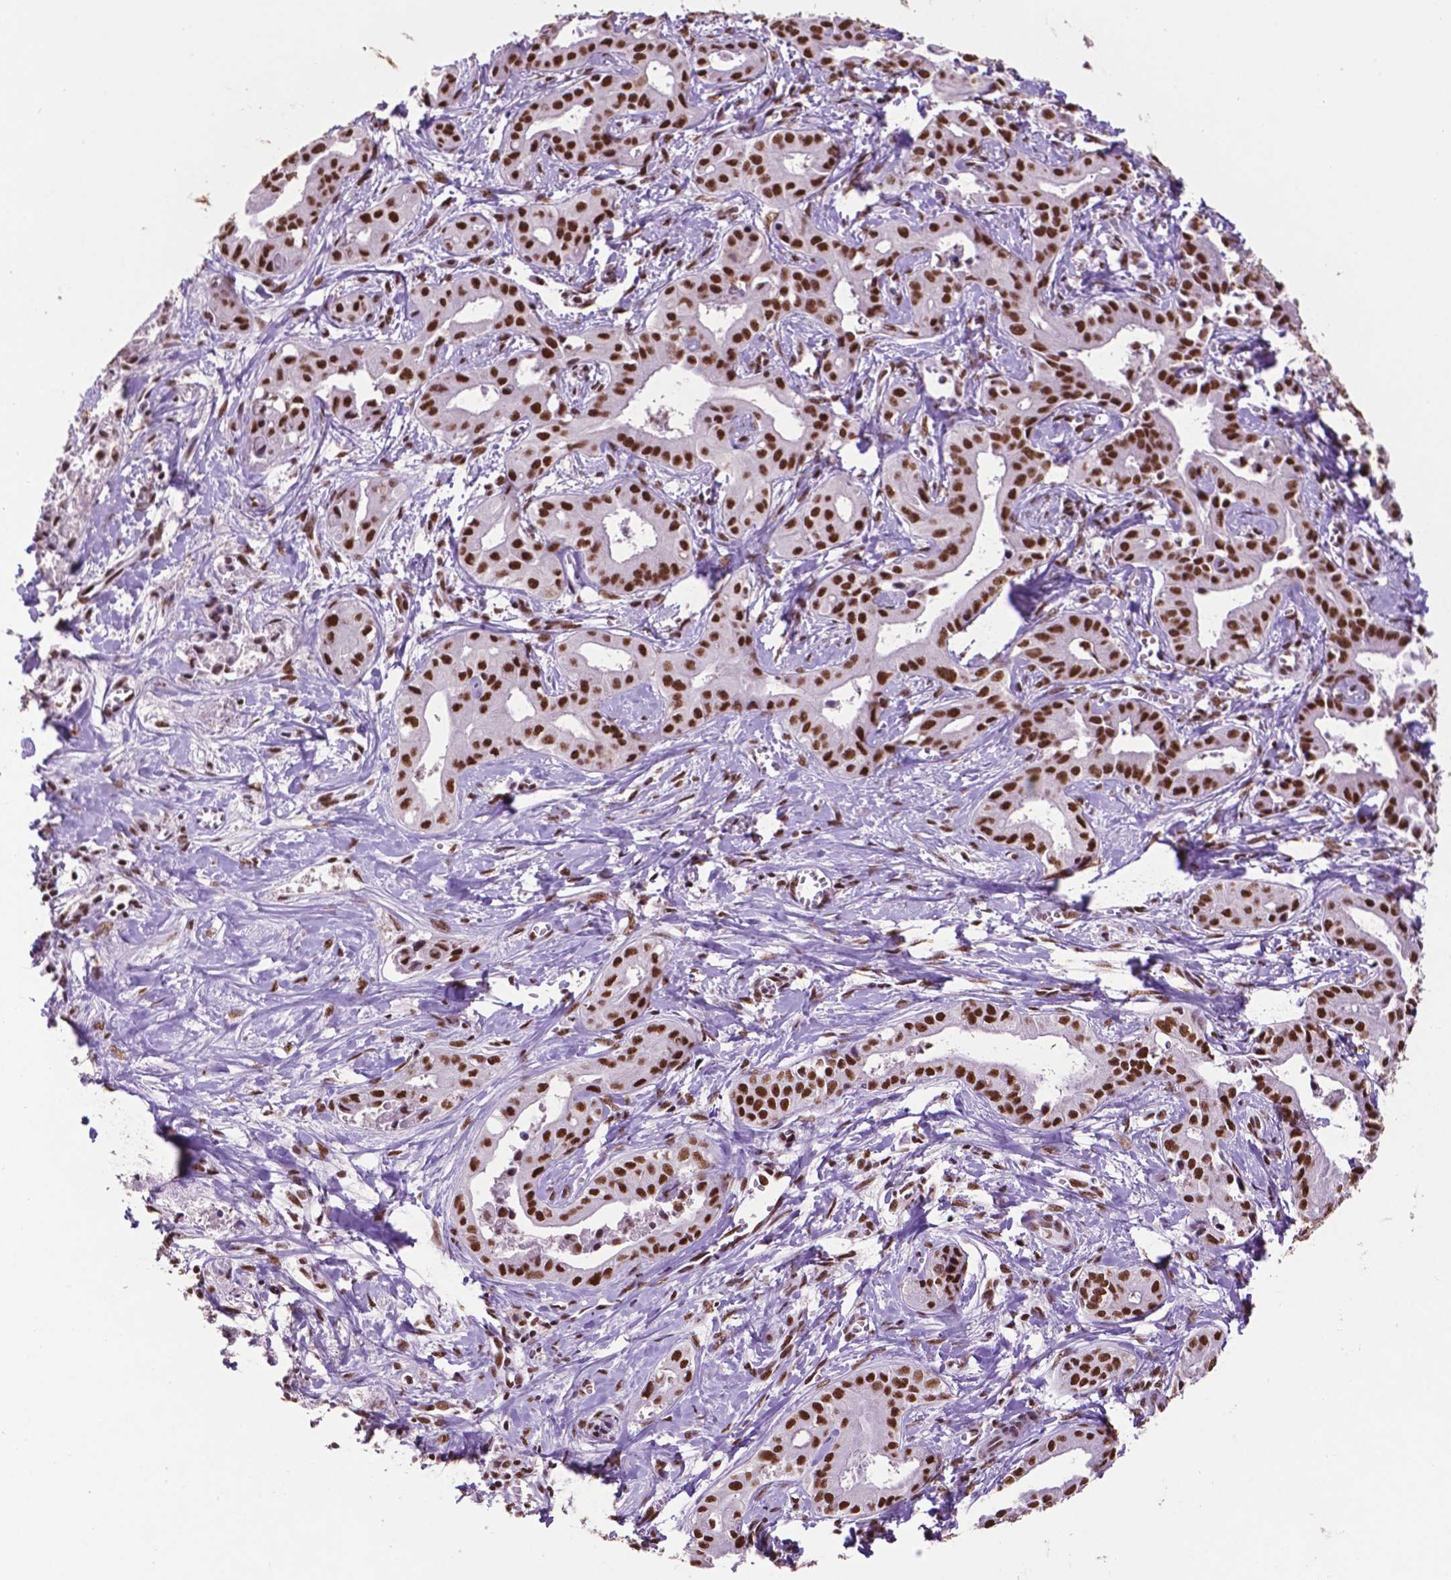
{"staining": {"intensity": "strong", "quantity": ">75%", "location": "nuclear"}, "tissue": "liver cancer", "cell_type": "Tumor cells", "image_type": "cancer", "snomed": [{"axis": "morphology", "description": "Cholangiocarcinoma"}, {"axis": "topography", "description": "Liver"}], "caption": "Strong nuclear staining is identified in about >75% of tumor cells in liver cancer. The staining was performed using DAB to visualize the protein expression in brown, while the nuclei were stained in blue with hematoxylin (Magnification: 20x).", "gene": "CCAR2", "patient": {"sex": "female", "age": 65}}